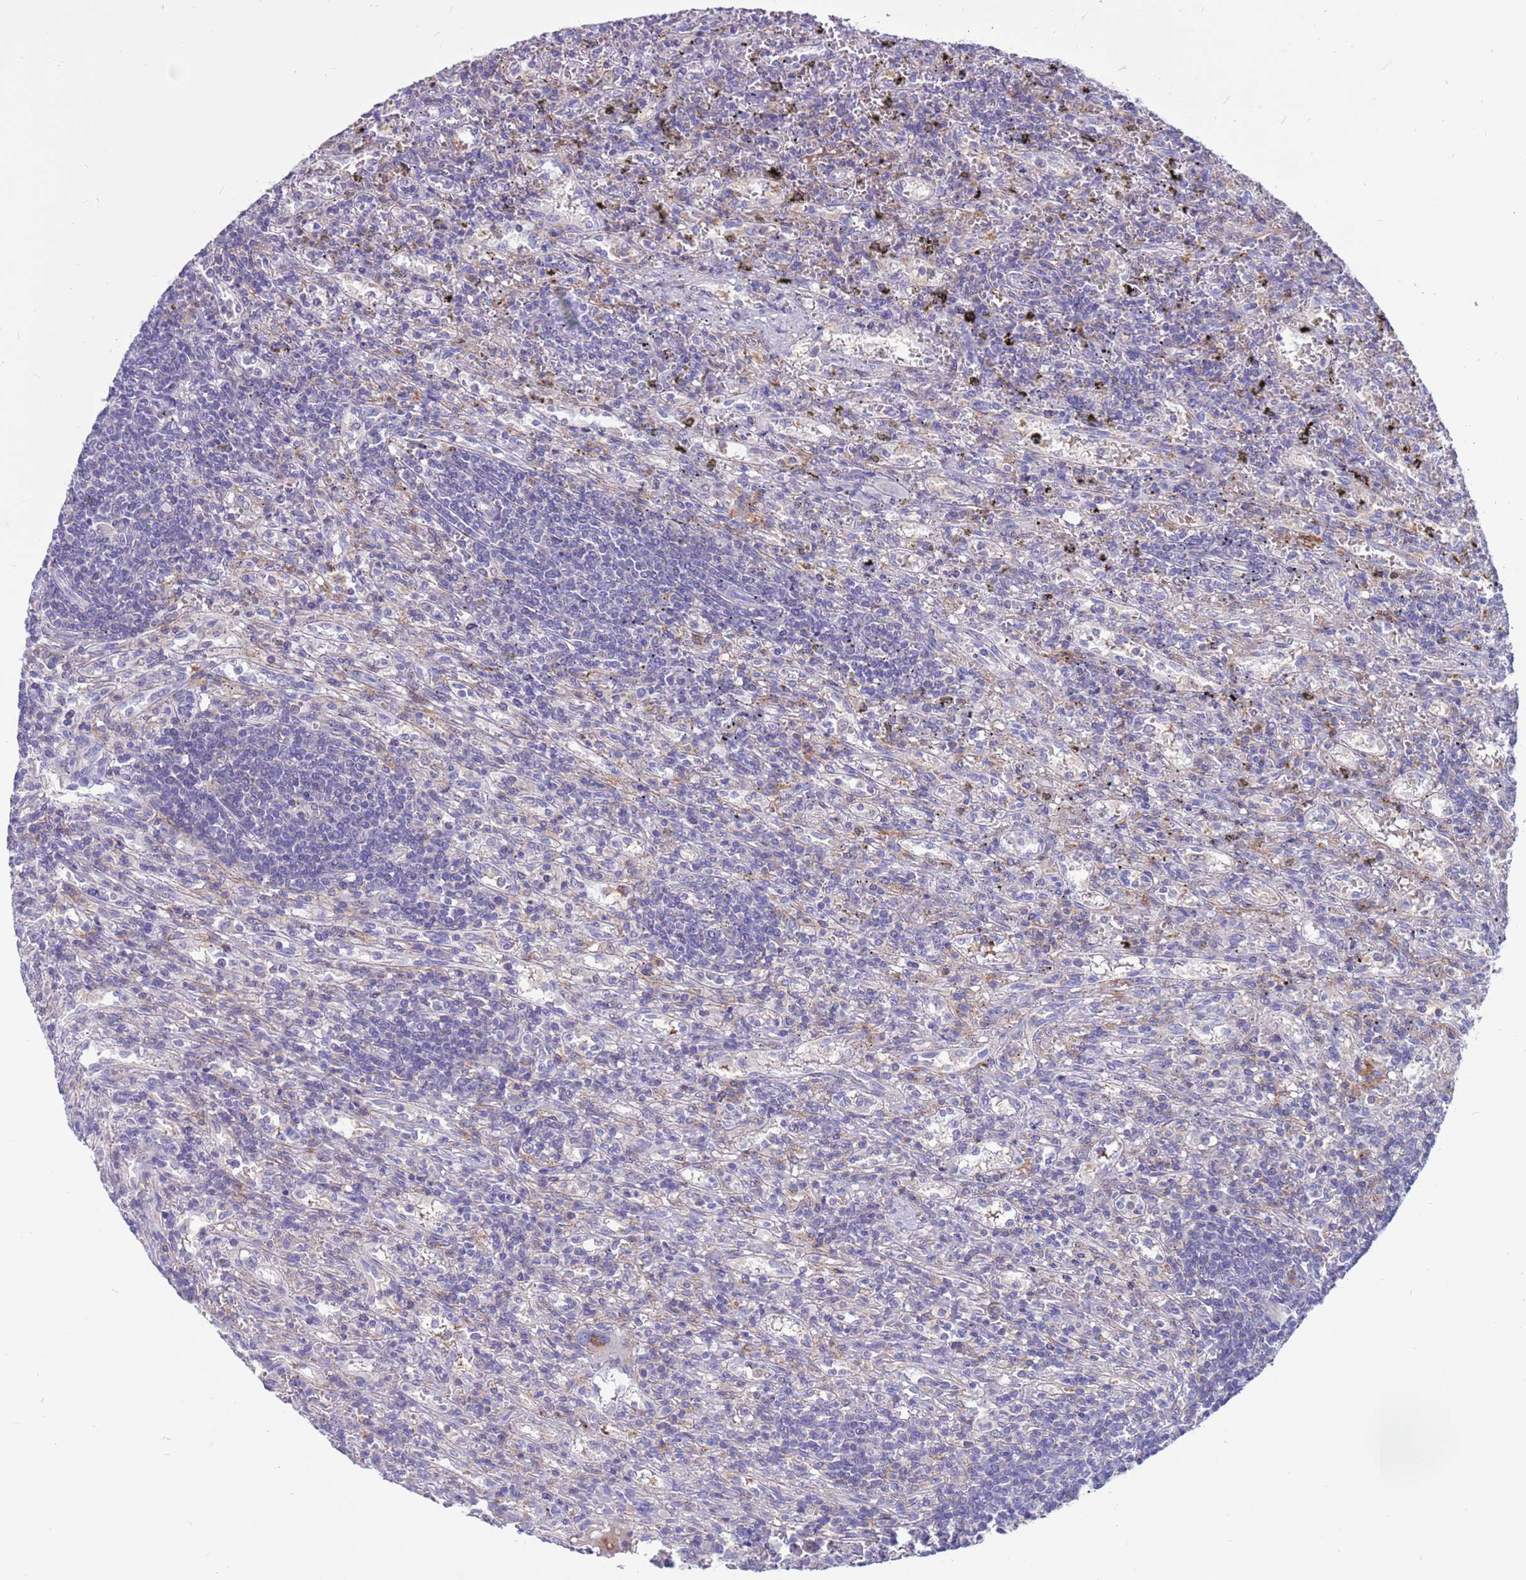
{"staining": {"intensity": "negative", "quantity": "none", "location": "none"}, "tissue": "lymphoma", "cell_type": "Tumor cells", "image_type": "cancer", "snomed": [{"axis": "morphology", "description": "Malignant lymphoma, non-Hodgkin's type, Low grade"}, {"axis": "topography", "description": "Spleen"}], "caption": "High magnification brightfield microscopy of lymphoma stained with DAB (brown) and counterstained with hematoxylin (blue): tumor cells show no significant staining.", "gene": "PDE10A", "patient": {"sex": "male", "age": 76}}